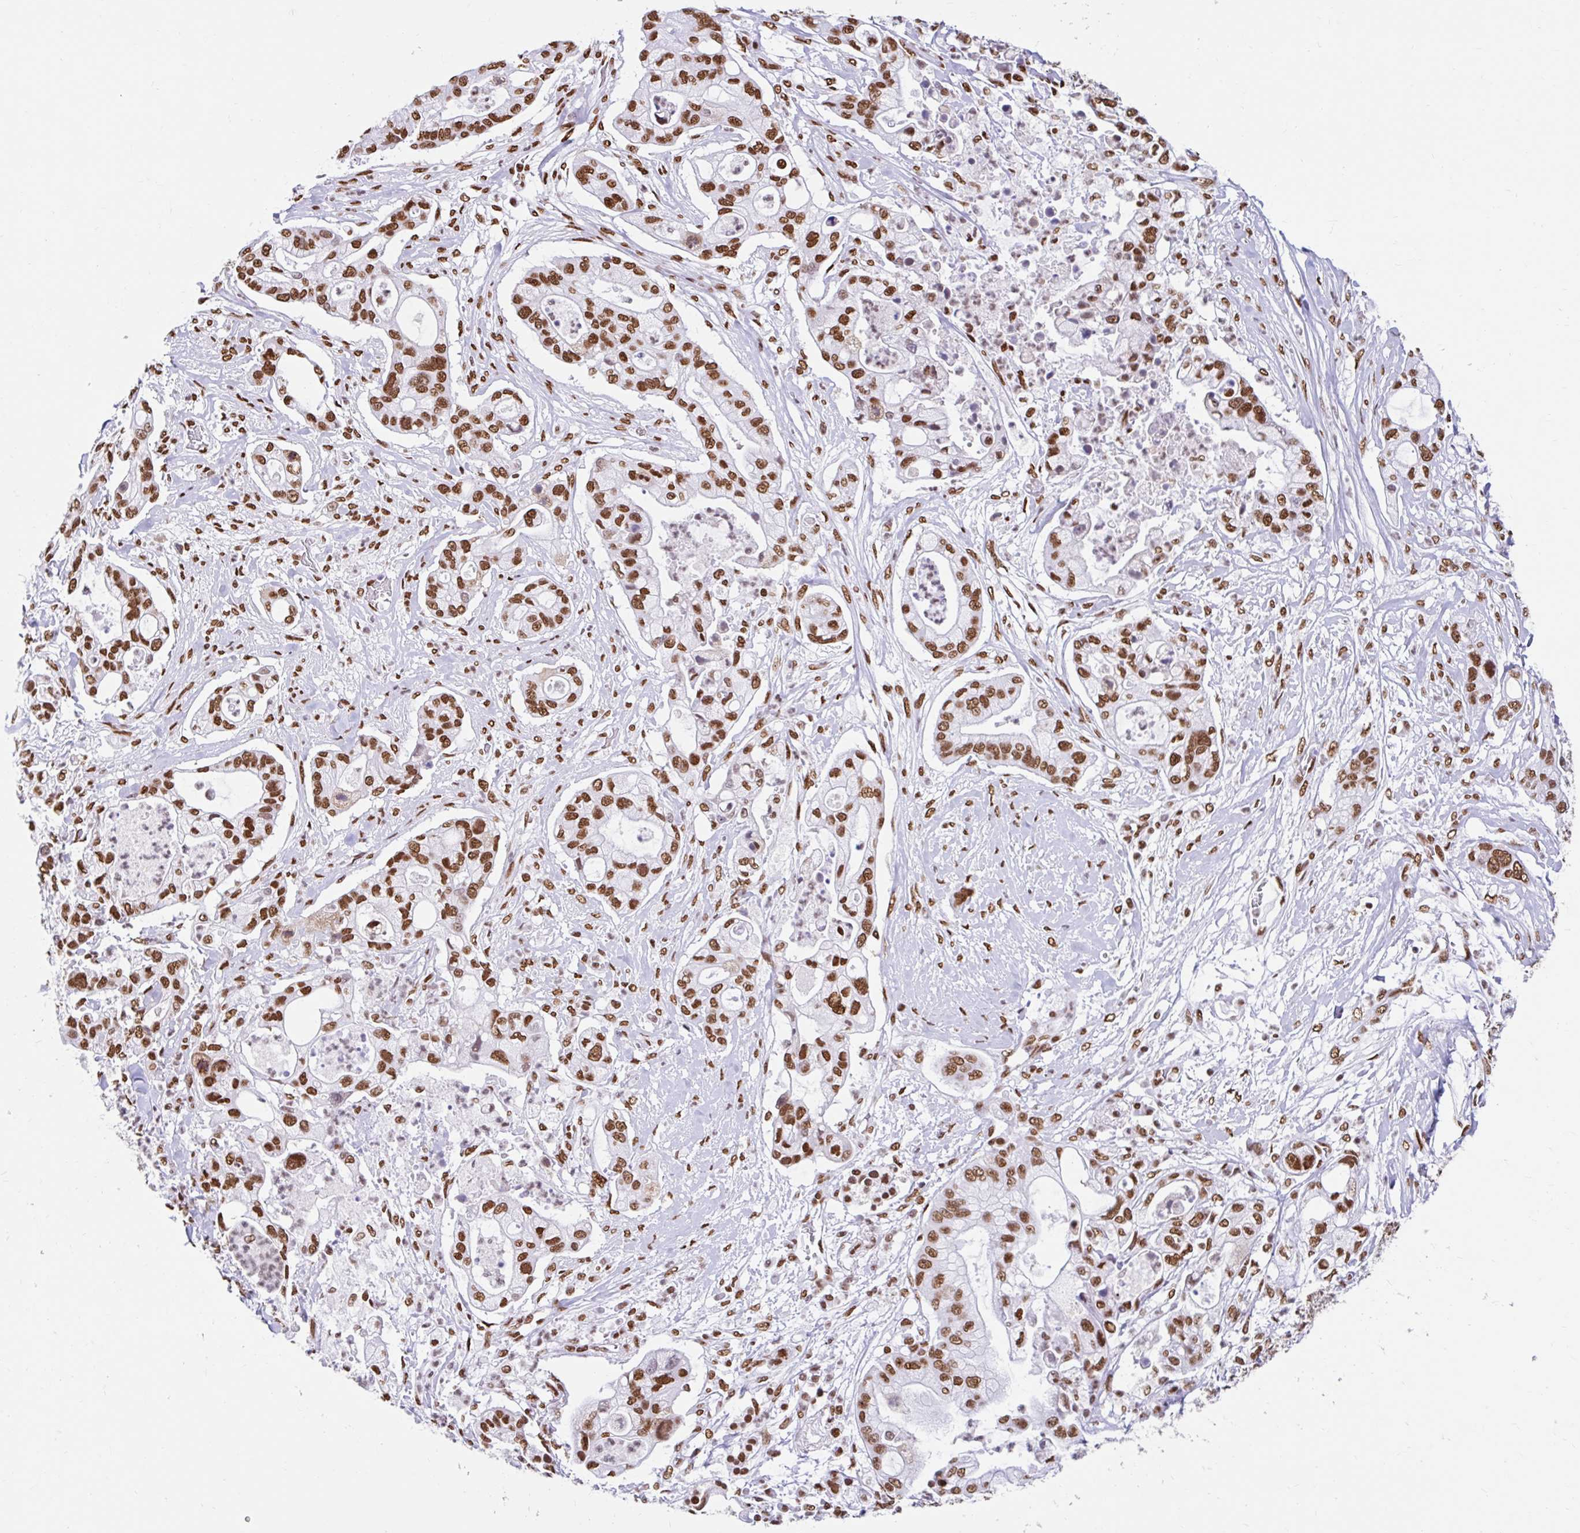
{"staining": {"intensity": "strong", "quantity": ">75%", "location": "nuclear"}, "tissue": "pancreatic cancer", "cell_type": "Tumor cells", "image_type": "cancer", "snomed": [{"axis": "morphology", "description": "Adenocarcinoma, NOS"}, {"axis": "topography", "description": "Pancreas"}], "caption": "About >75% of tumor cells in human pancreatic adenocarcinoma exhibit strong nuclear protein staining as visualized by brown immunohistochemical staining.", "gene": "KHDRBS1", "patient": {"sex": "female", "age": 69}}